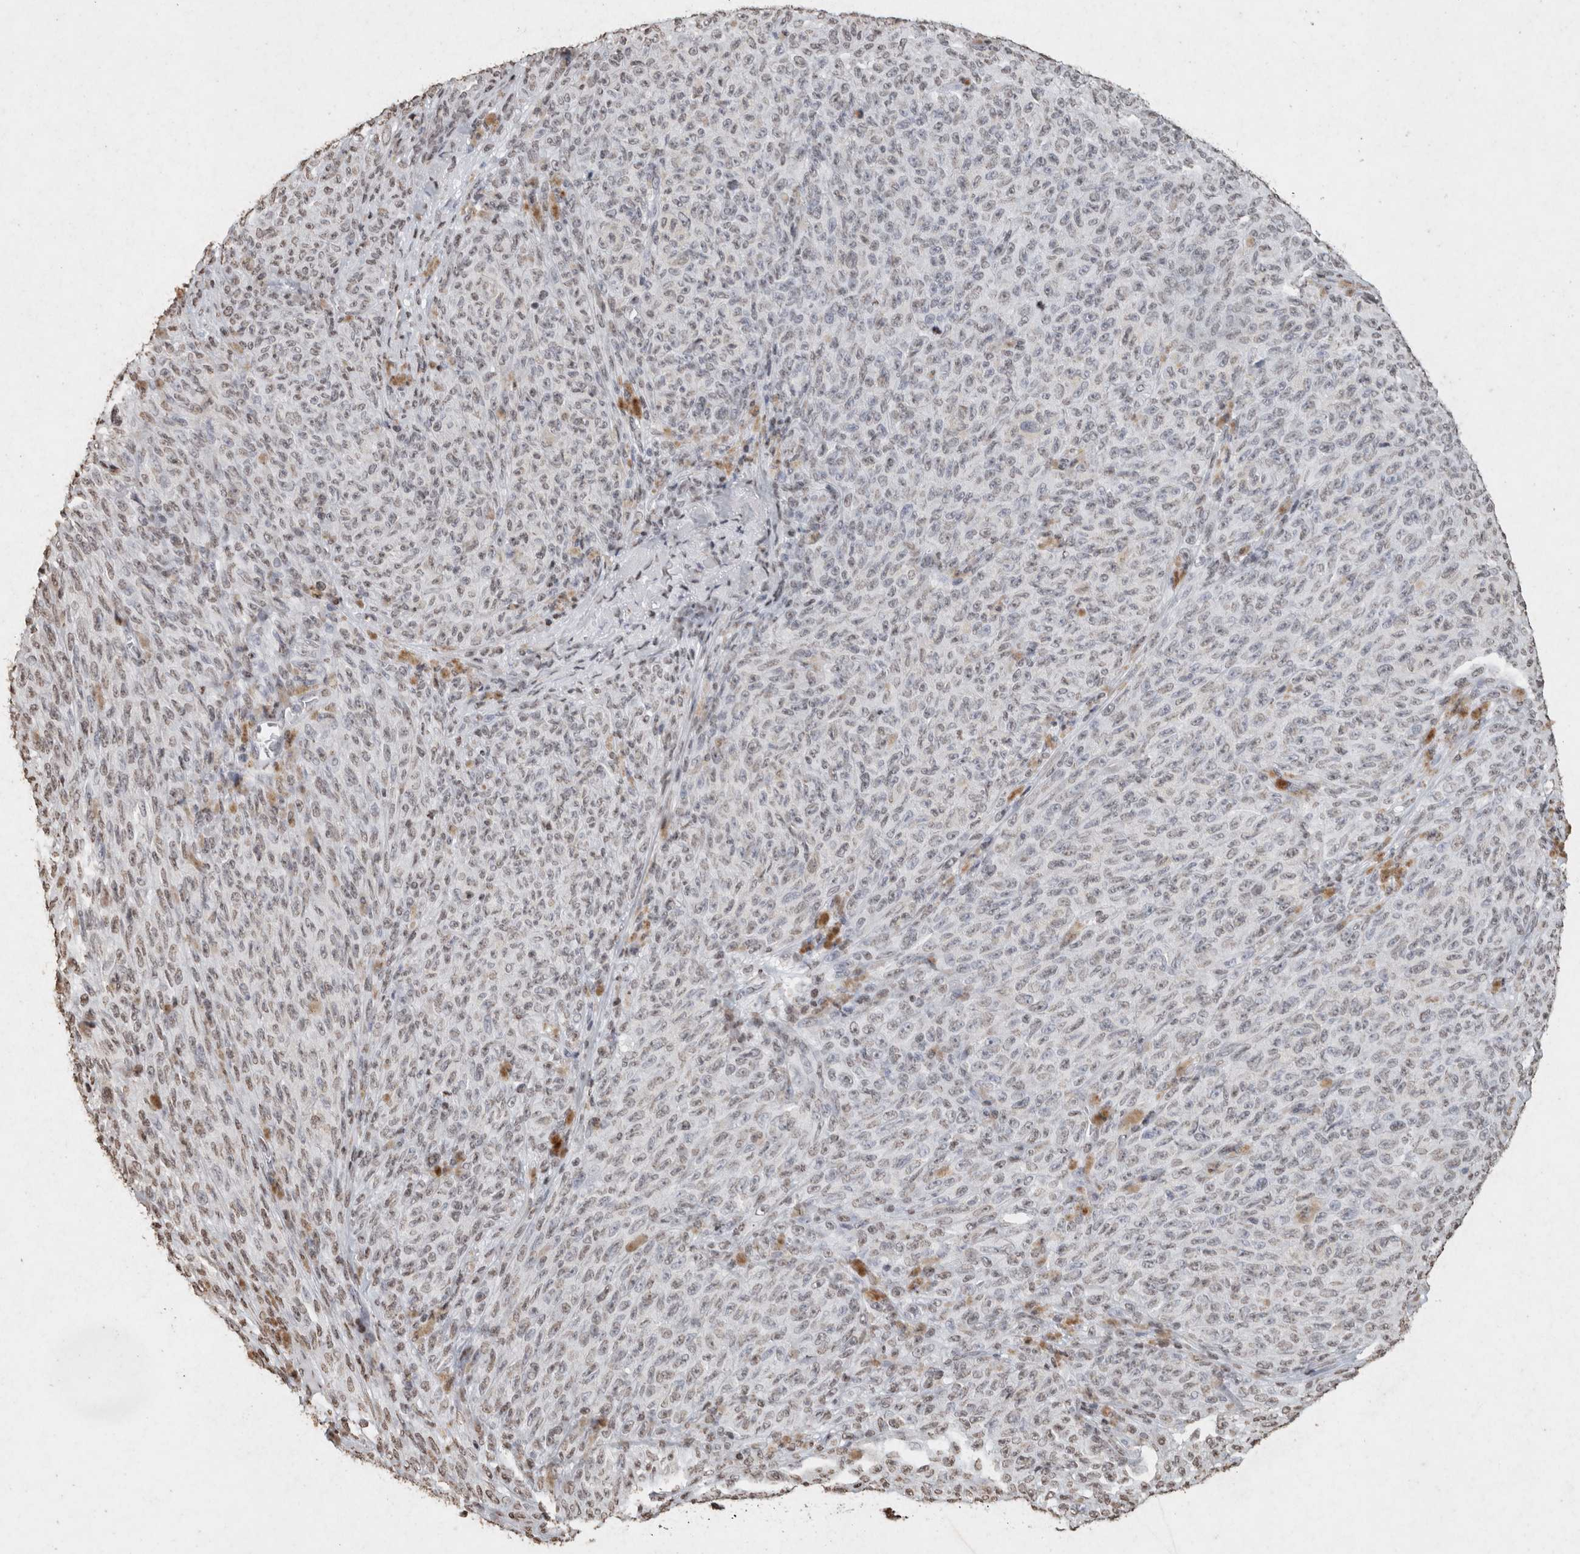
{"staining": {"intensity": "weak", "quantity": "<25%", "location": "nuclear"}, "tissue": "melanoma", "cell_type": "Tumor cells", "image_type": "cancer", "snomed": [{"axis": "morphology", "description": "Malignant melanoma, NOS"}, {"axis": "topography", "description": "Skin"}], "caption": "Immunohistochemistry (IHC) of malignant melanoma exhibits no expression in tumor cells.", "gene": "CNTN1", "patient": {"sex": "female", "age": 82}}